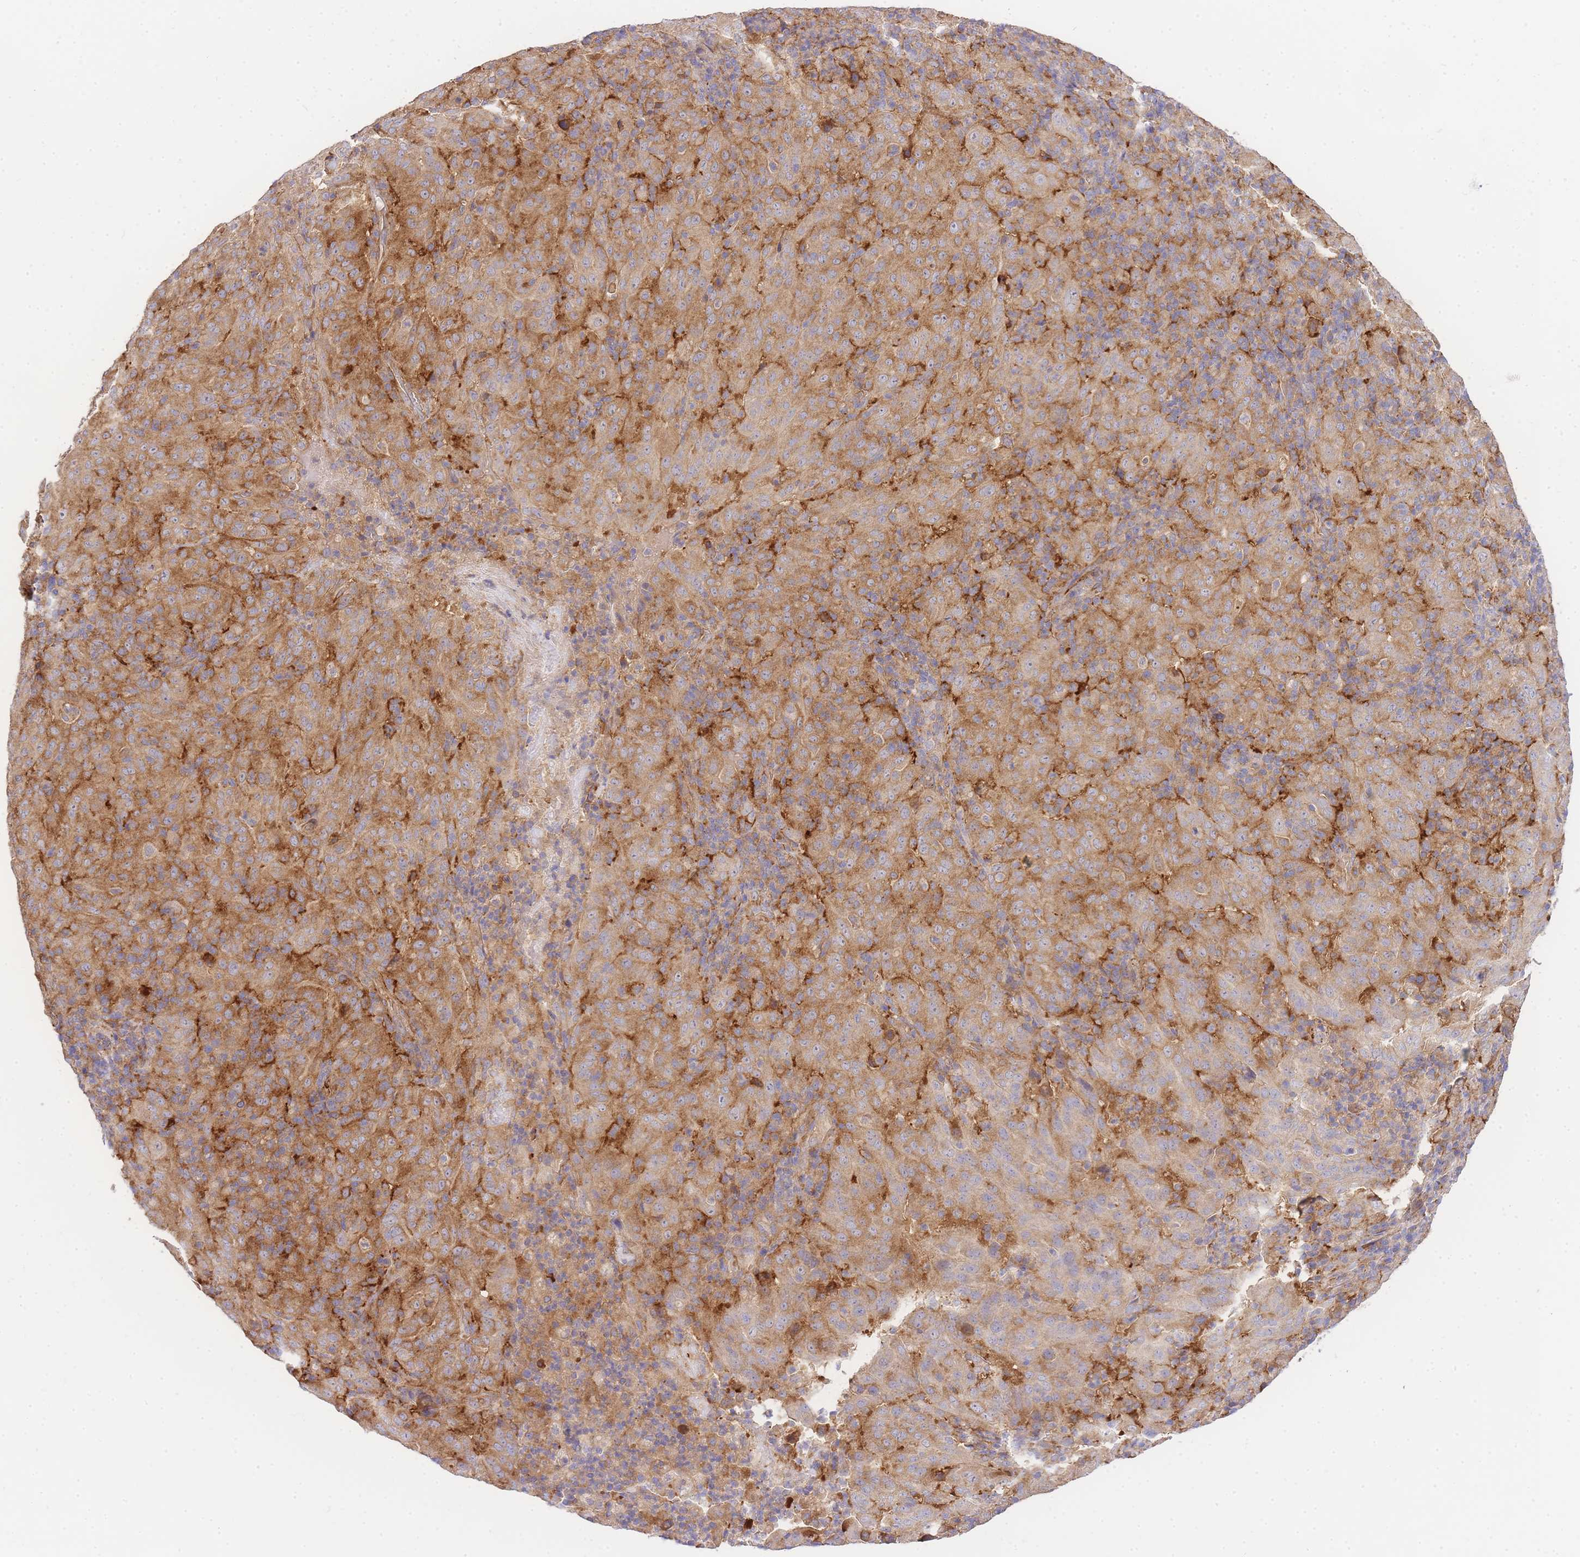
{"staining": {"intensity": "moderate", "quantity": ">75%", "location": "cytoplasmic/membranous"}, "tissue": "pancreatic cancer", "cell_type": "Tumor cells", "image_type": "cancer", "snomed": [{"axis": "morphology", "description": "Adenocarcinoma, NOS"}, {"axis": "topography", "description": "Pancreas"}], "caption": "Protein positivity by immunohistochemistry (IHC) demonstrates moderate cytoplasmic/membranous positivity in about >75% of tumor cells in adenocarcinoma (pancreatic). (Stains: DAB in brown, nuclei in blue, Microscopy: brightfield microscopy at high magnification).", "gene": "INSYN2B", "patient": {"sex": "male", "age": 63}}